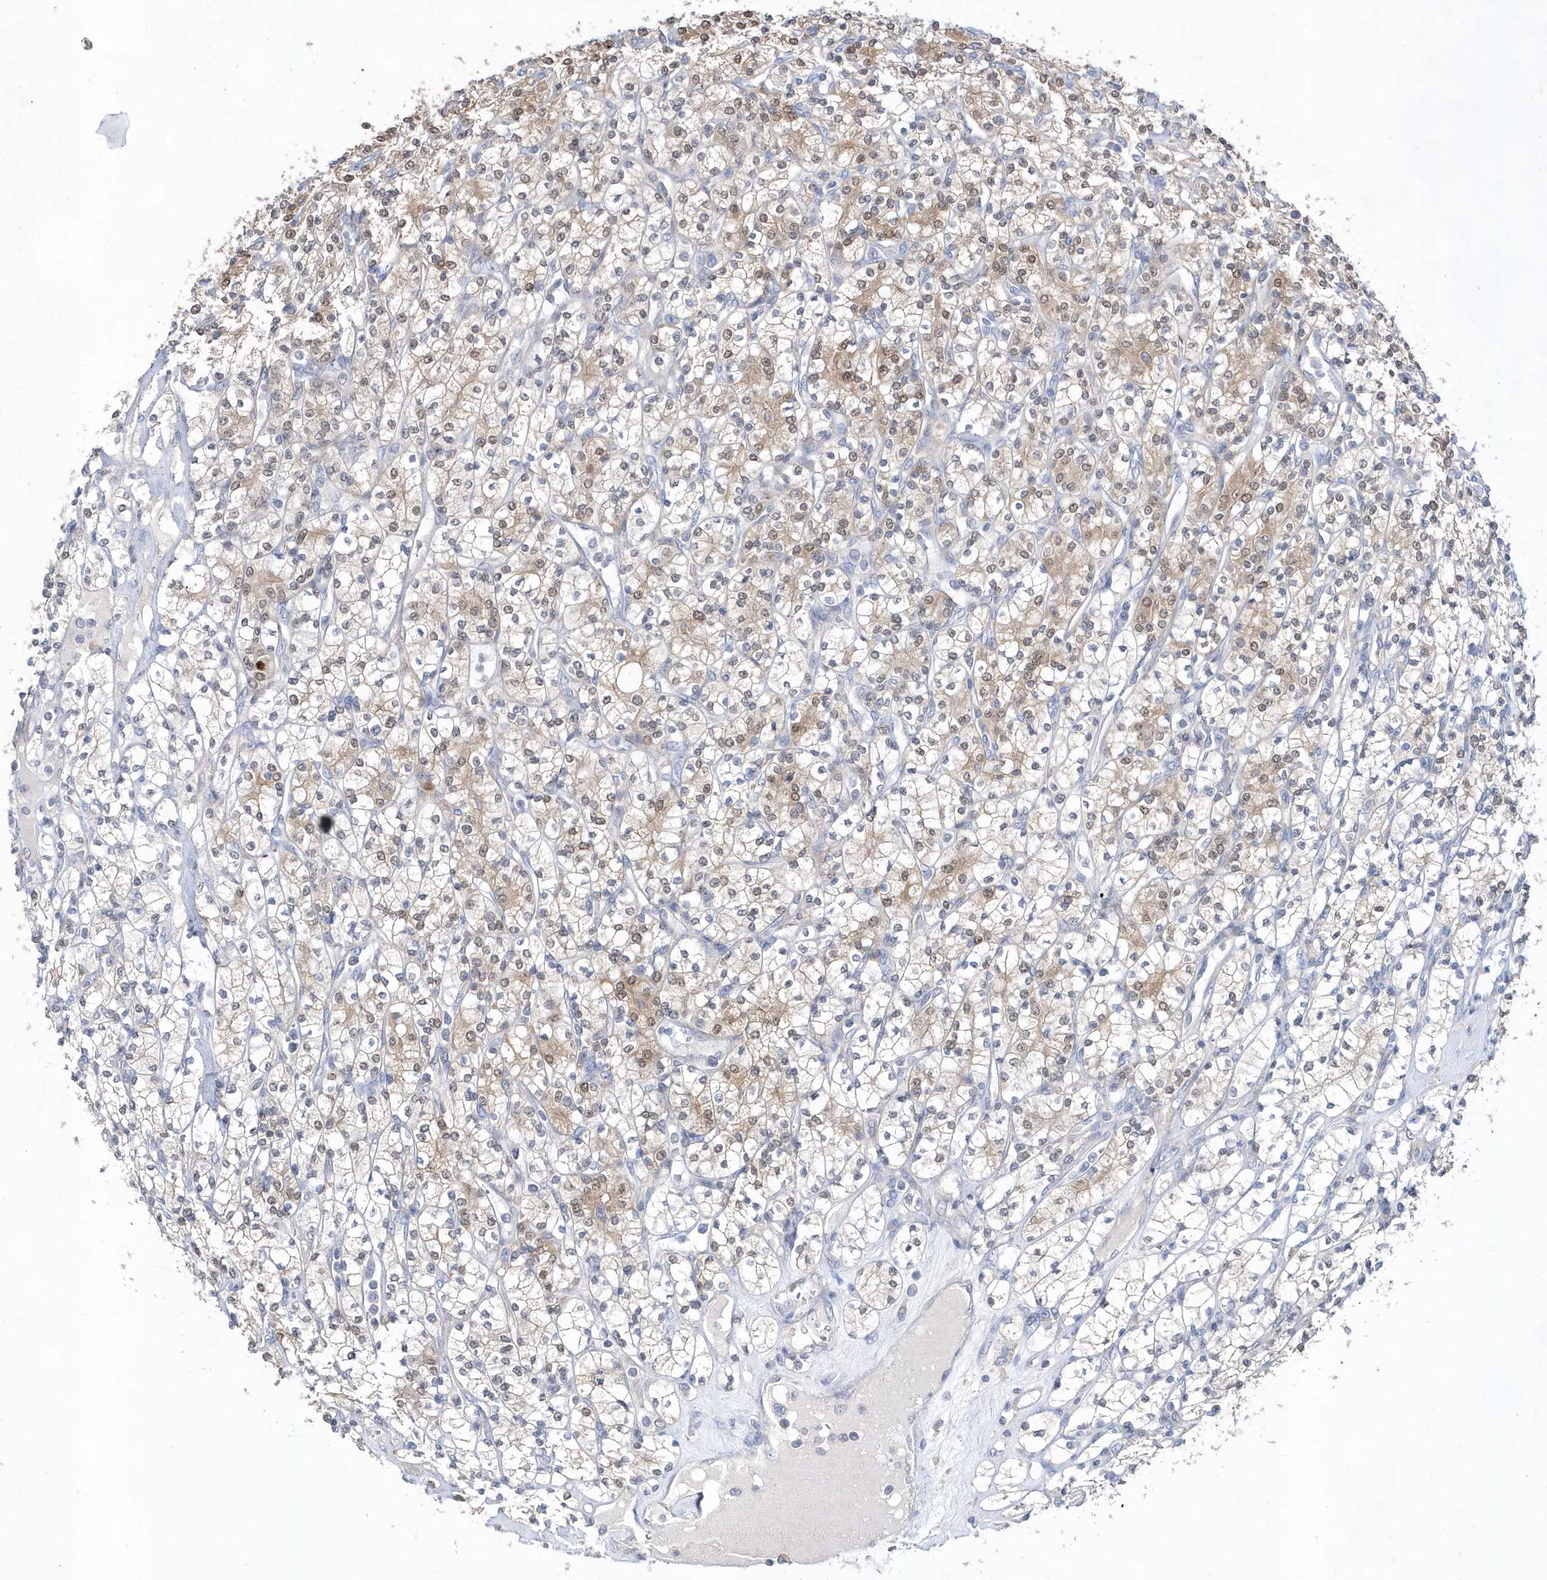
{"staining": {"intensity": "weak", "quantity": "<25%", "location": "cytoplasmic/membranous,nuclear"}, "tissue": "renal cancer", "cell_type": "Tumor cells", "image_type": "cancer", "snomed": [{"axis": "morphology", "description": "Adenocarcinoma, NOS"}, {"axis": "topography", "description": "Kidney"}], "caption": "Adenocarcinoma (renal) stained for a protein using immunohistochemistry (IHC) reveals no staining tumor cells.", "gene": "BDH2", "patient": {"sex": "male", "age": 77}}